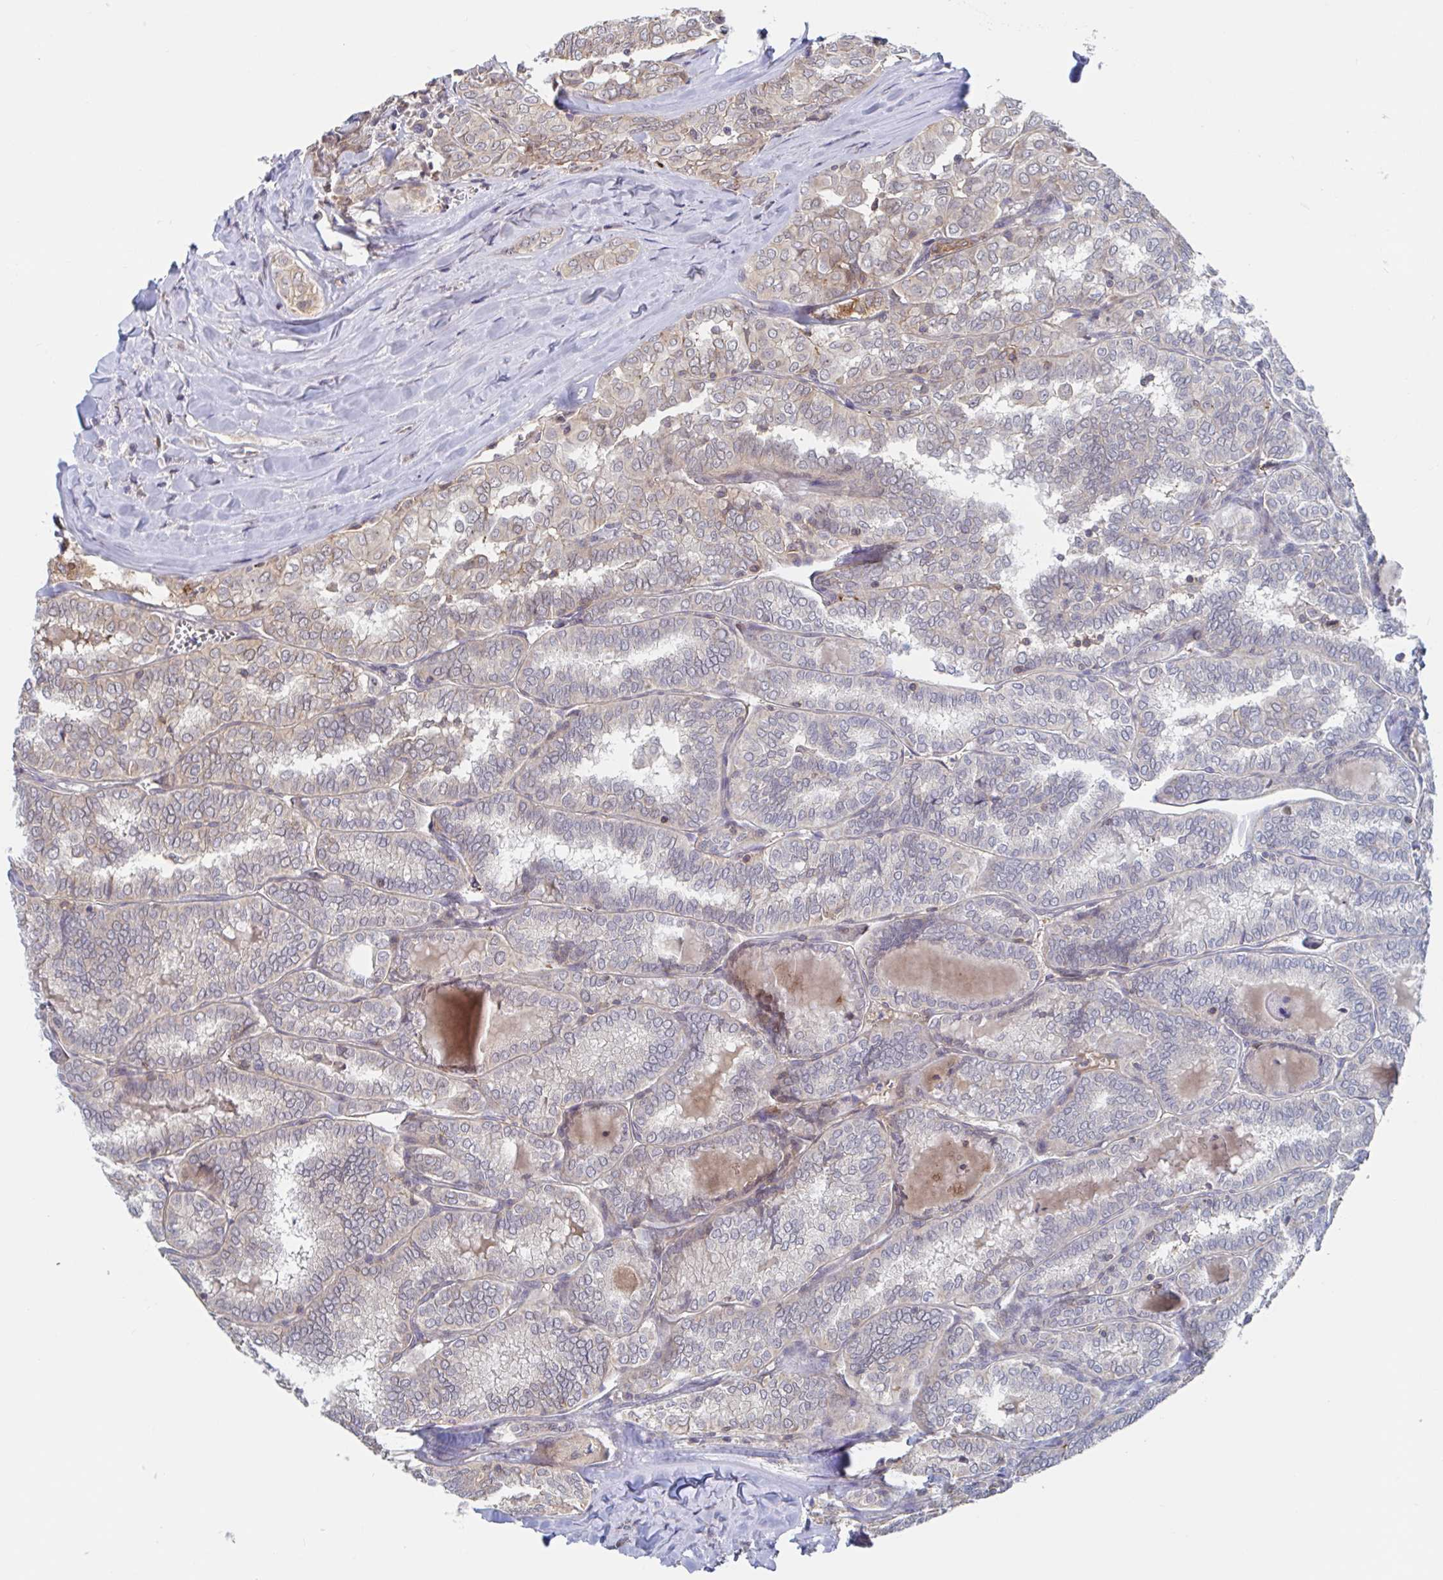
{"staining": {"intensity": "weak", "quantity": "<25%", "location": "cytoplasmic/membranous"}, "tissue": "thyroid cancer", "cell_type": "Tumor cells", "image_type": "cancer", "snomed": [{"axis": "morphology", "description": "Papillary adenocarcinoma, NOS"}, {"axis": "topography", "description": "Thyroid gland"}], "caption": "The histopathology image demonstrates no significant expression in tumor cells of papillary adenocarcinoma (thyroid).", "gene": "DHRS12", "patient": {"sex": "female", "age": 30}}